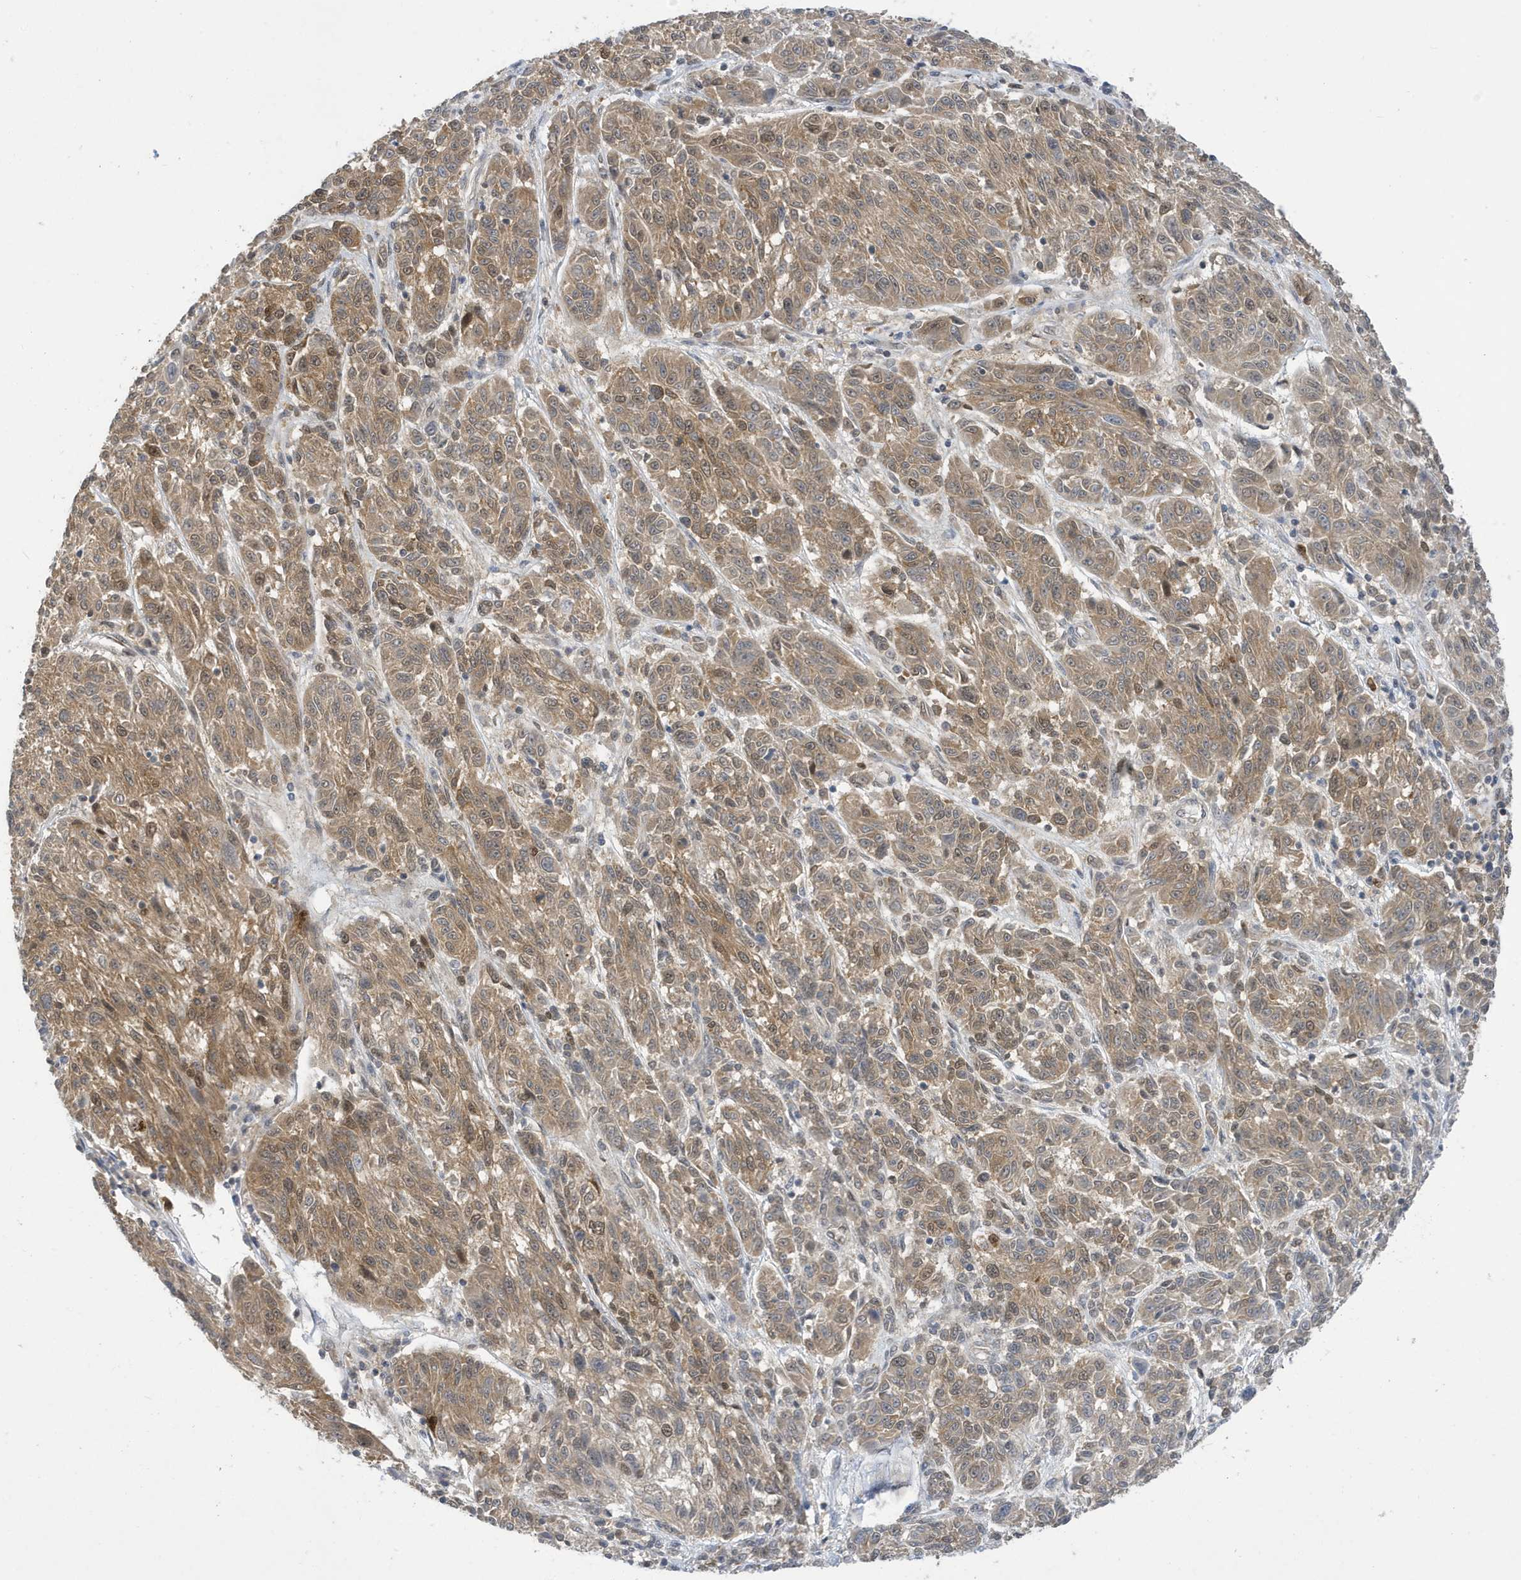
{"staining": {"intensity": "moderate", "quantity": ">75%", "location": "cytoplasmic/membranous,nuclear"}, "tissue": "melanoma", "cell_type": "Tumor cells", "image_type": "cancer", "snomed": [{"axis": "morphology", "description": "Malignant melanoma, NOS"}, {"axis": "topography", "description": "Skin"}], "caption": "Moderate cytoplasmic/membranous and nuclear expression is seen in about >75% of tumor cells in malignant melanoma.", "gene": "NCOA7", "patient": {"sex": "male", "age": 53}}